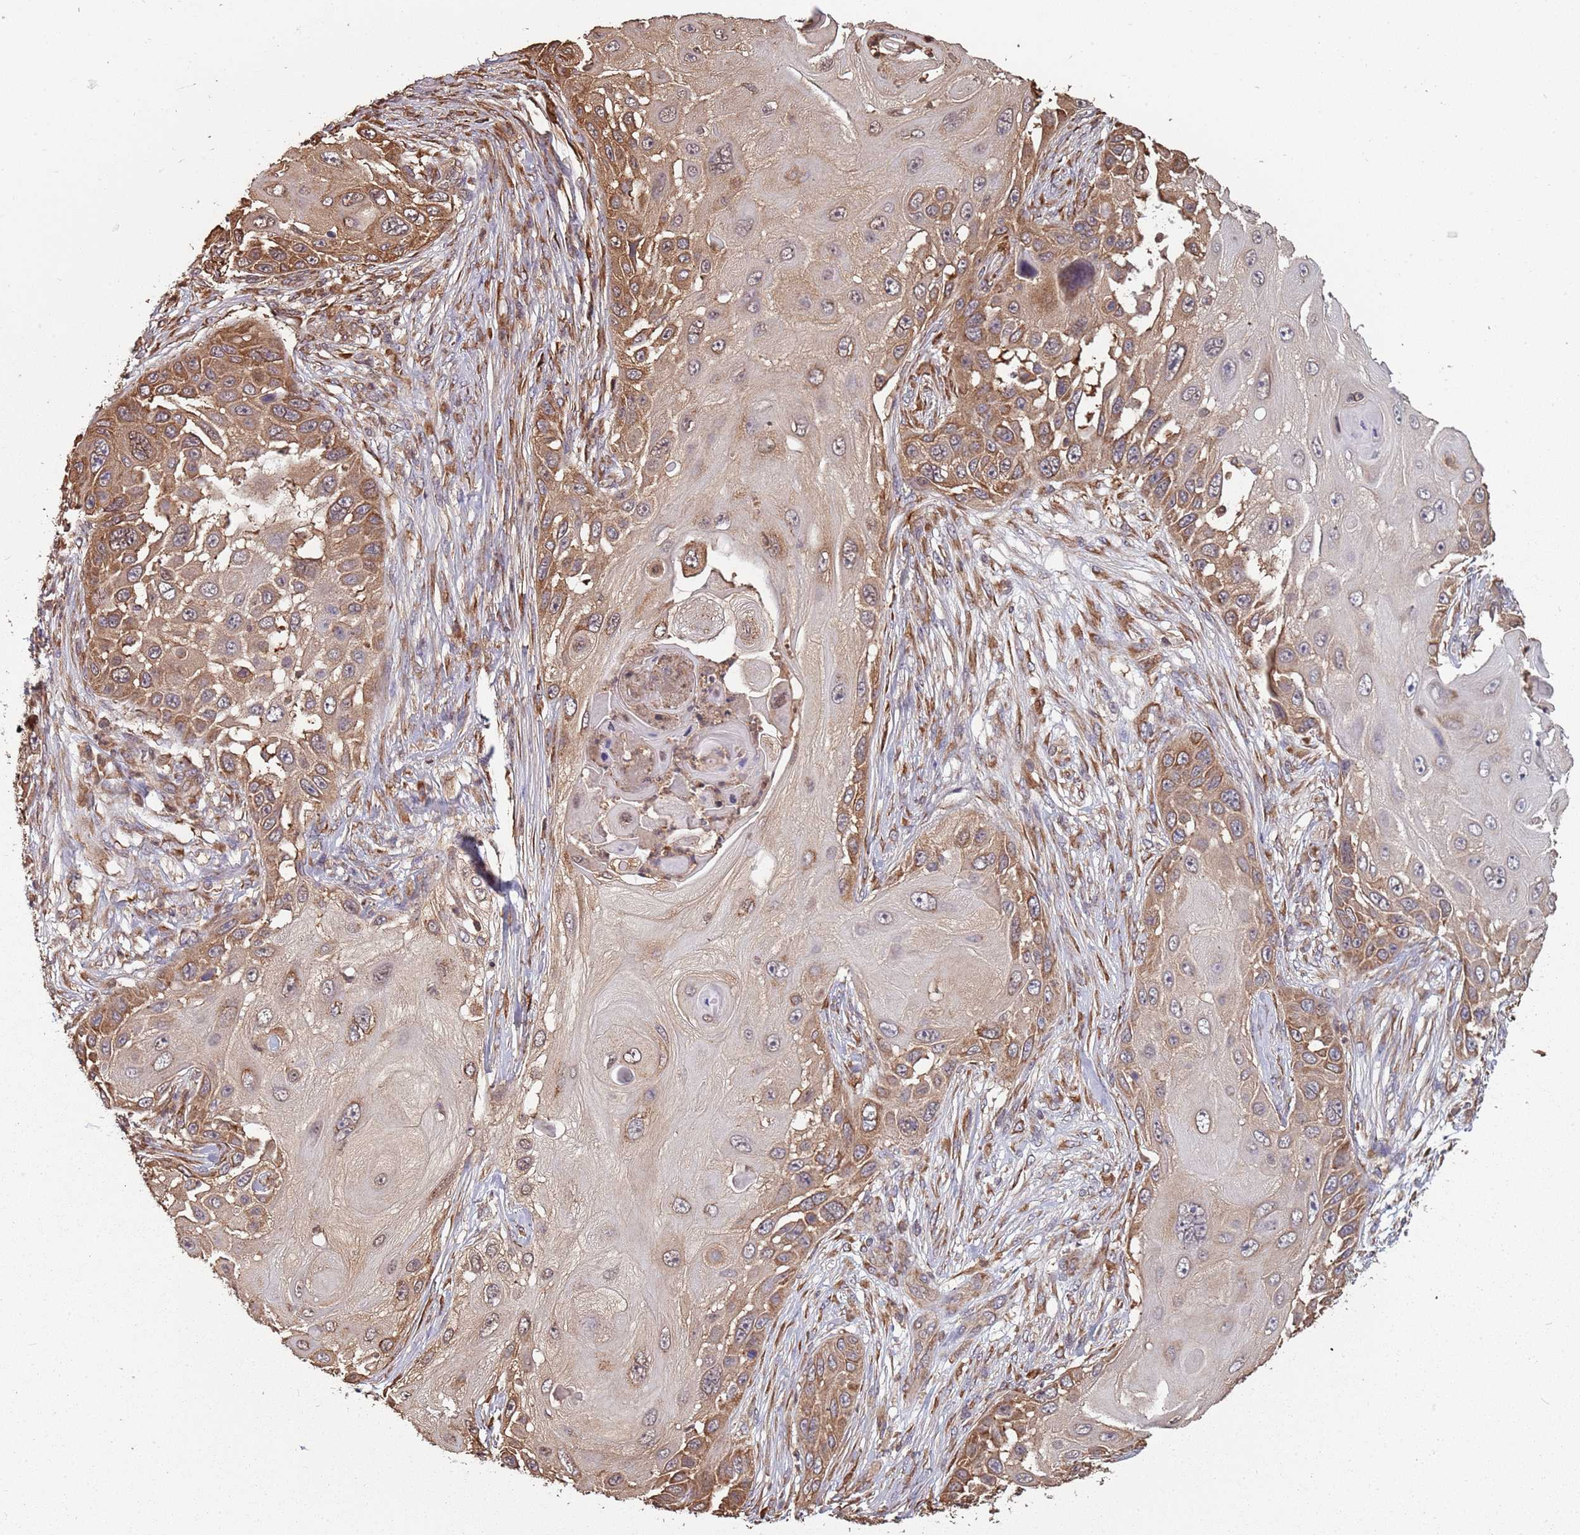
{"staining": {"intensity": "moderate", "quantity": "25%-75%", "location": "cytoplasmic/membranous"}, "tissue": "skin cancer", "cell_type": "Tumor cells", "image_type": "cancer", "snomed": [{"axis": "morphology", "description": "Squamous cell carcinoma, NOS"}, {"axis": "topography", "description": "Skin"}], "caption": "Protein positivity by immunohistochemistry (IHC) reveals moderate cytoplasmic/membranous expression in about 25%-75% of tumor cells in skin cancer (squamous cell carcinoma). (Brightfield microscopy of DAB IHC at high magnification).", "gene": "COG4", "patient": {"sex": "female", "age": 44}}